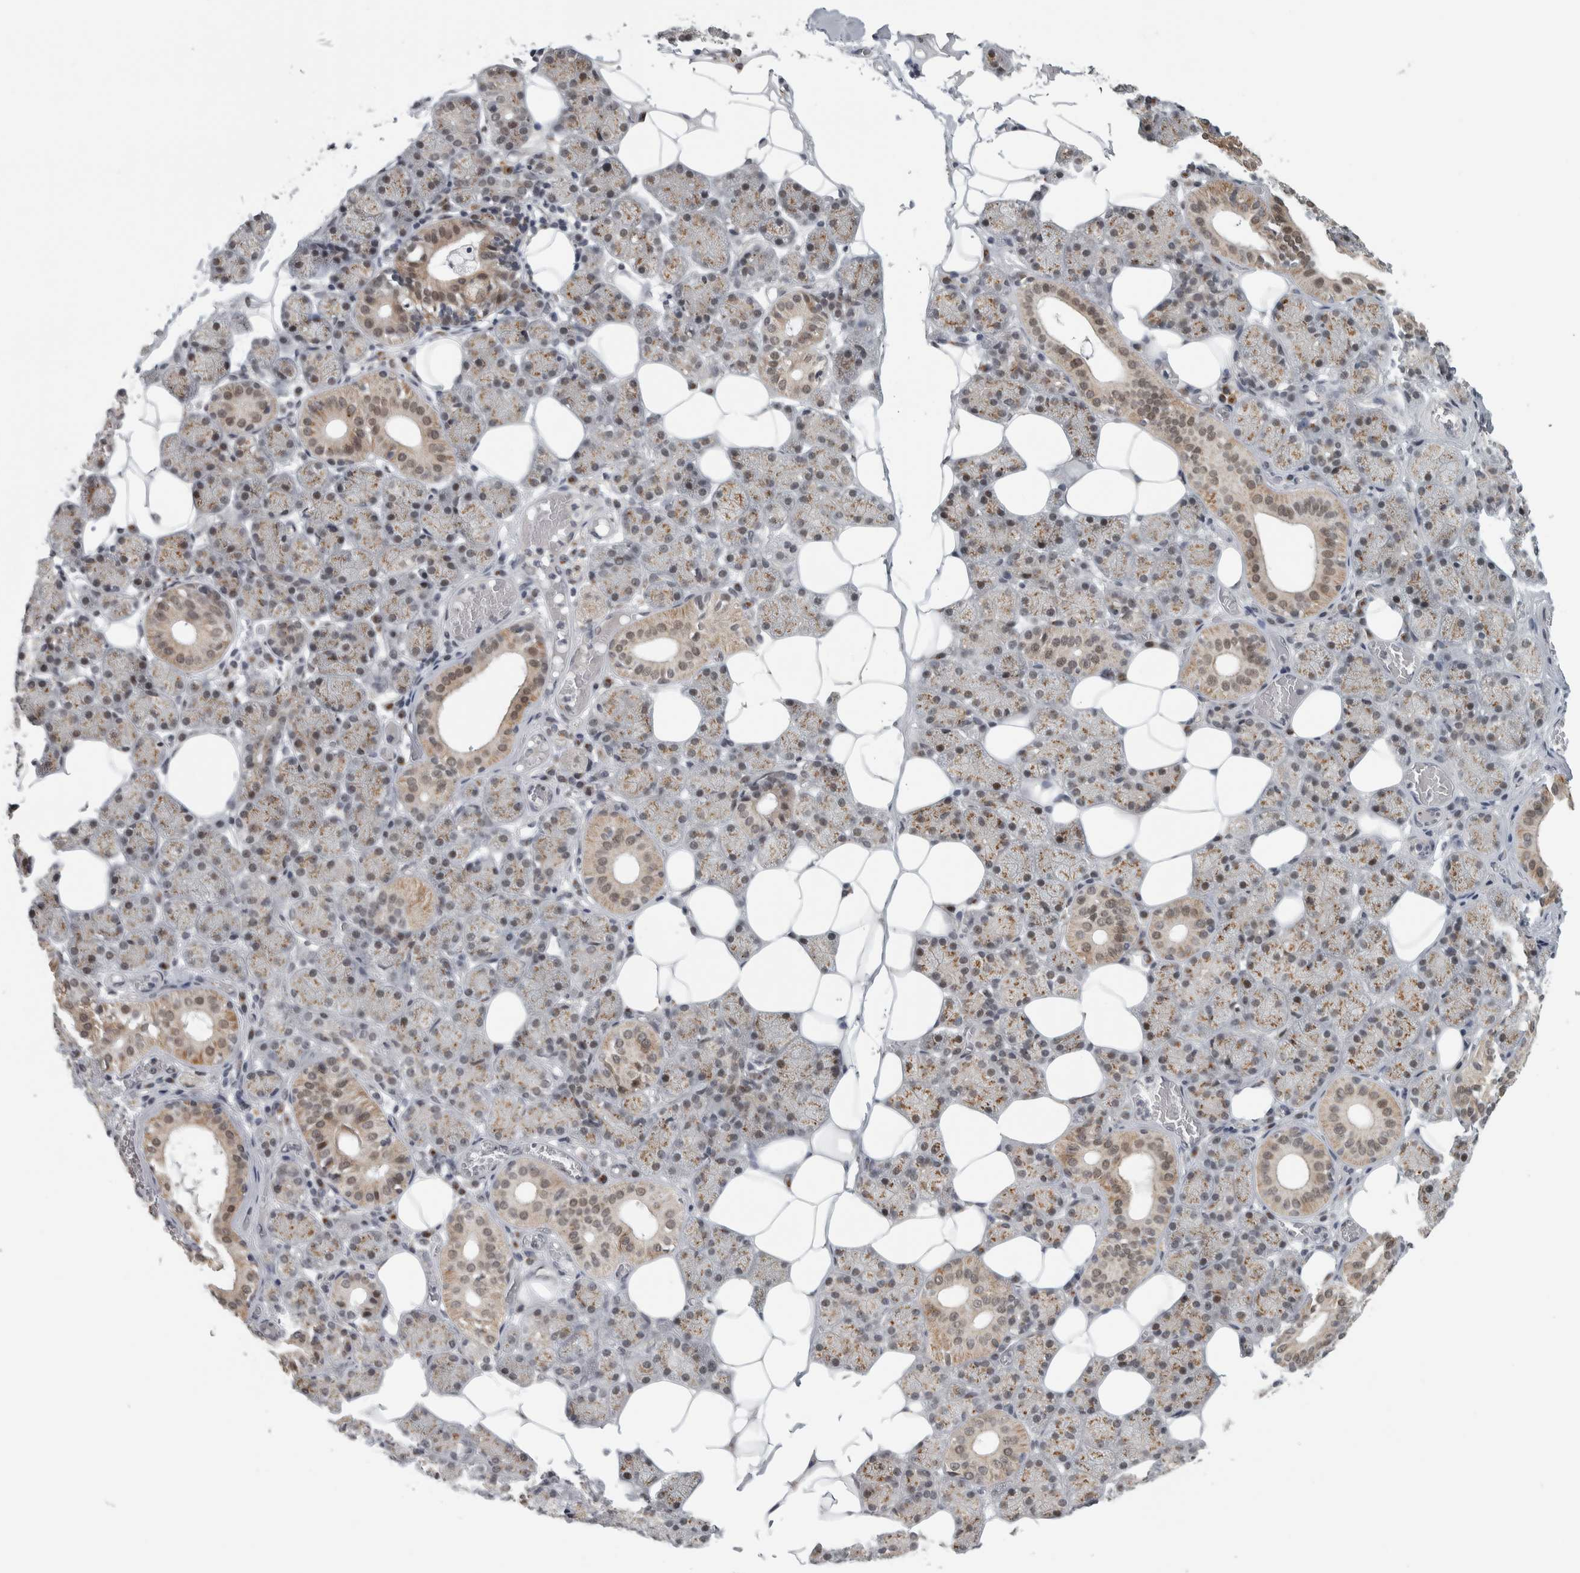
{"staining": {"intensity": "weak", "quantity": ">75%", "location": "cytoplasmic/membranous,nuclear"}, "tissue": "salivary gland", "cell_type": "Glandular cells", "image_type": "normal", "snomed": [{"axis": "morphology", "description": "Normal tissue, NOS"}, {"axis": "topography", "description": "Salivary gland"}], "caption": "High-power microscopy captured an immunohistochemistry image of normal salivary gland, revealing weak cytoplasmic/membranous,nuclear positivity in about >75% of glandular cells.", "gene": "ZMYND8", "patient": {"sex": "female", "age": 33}}